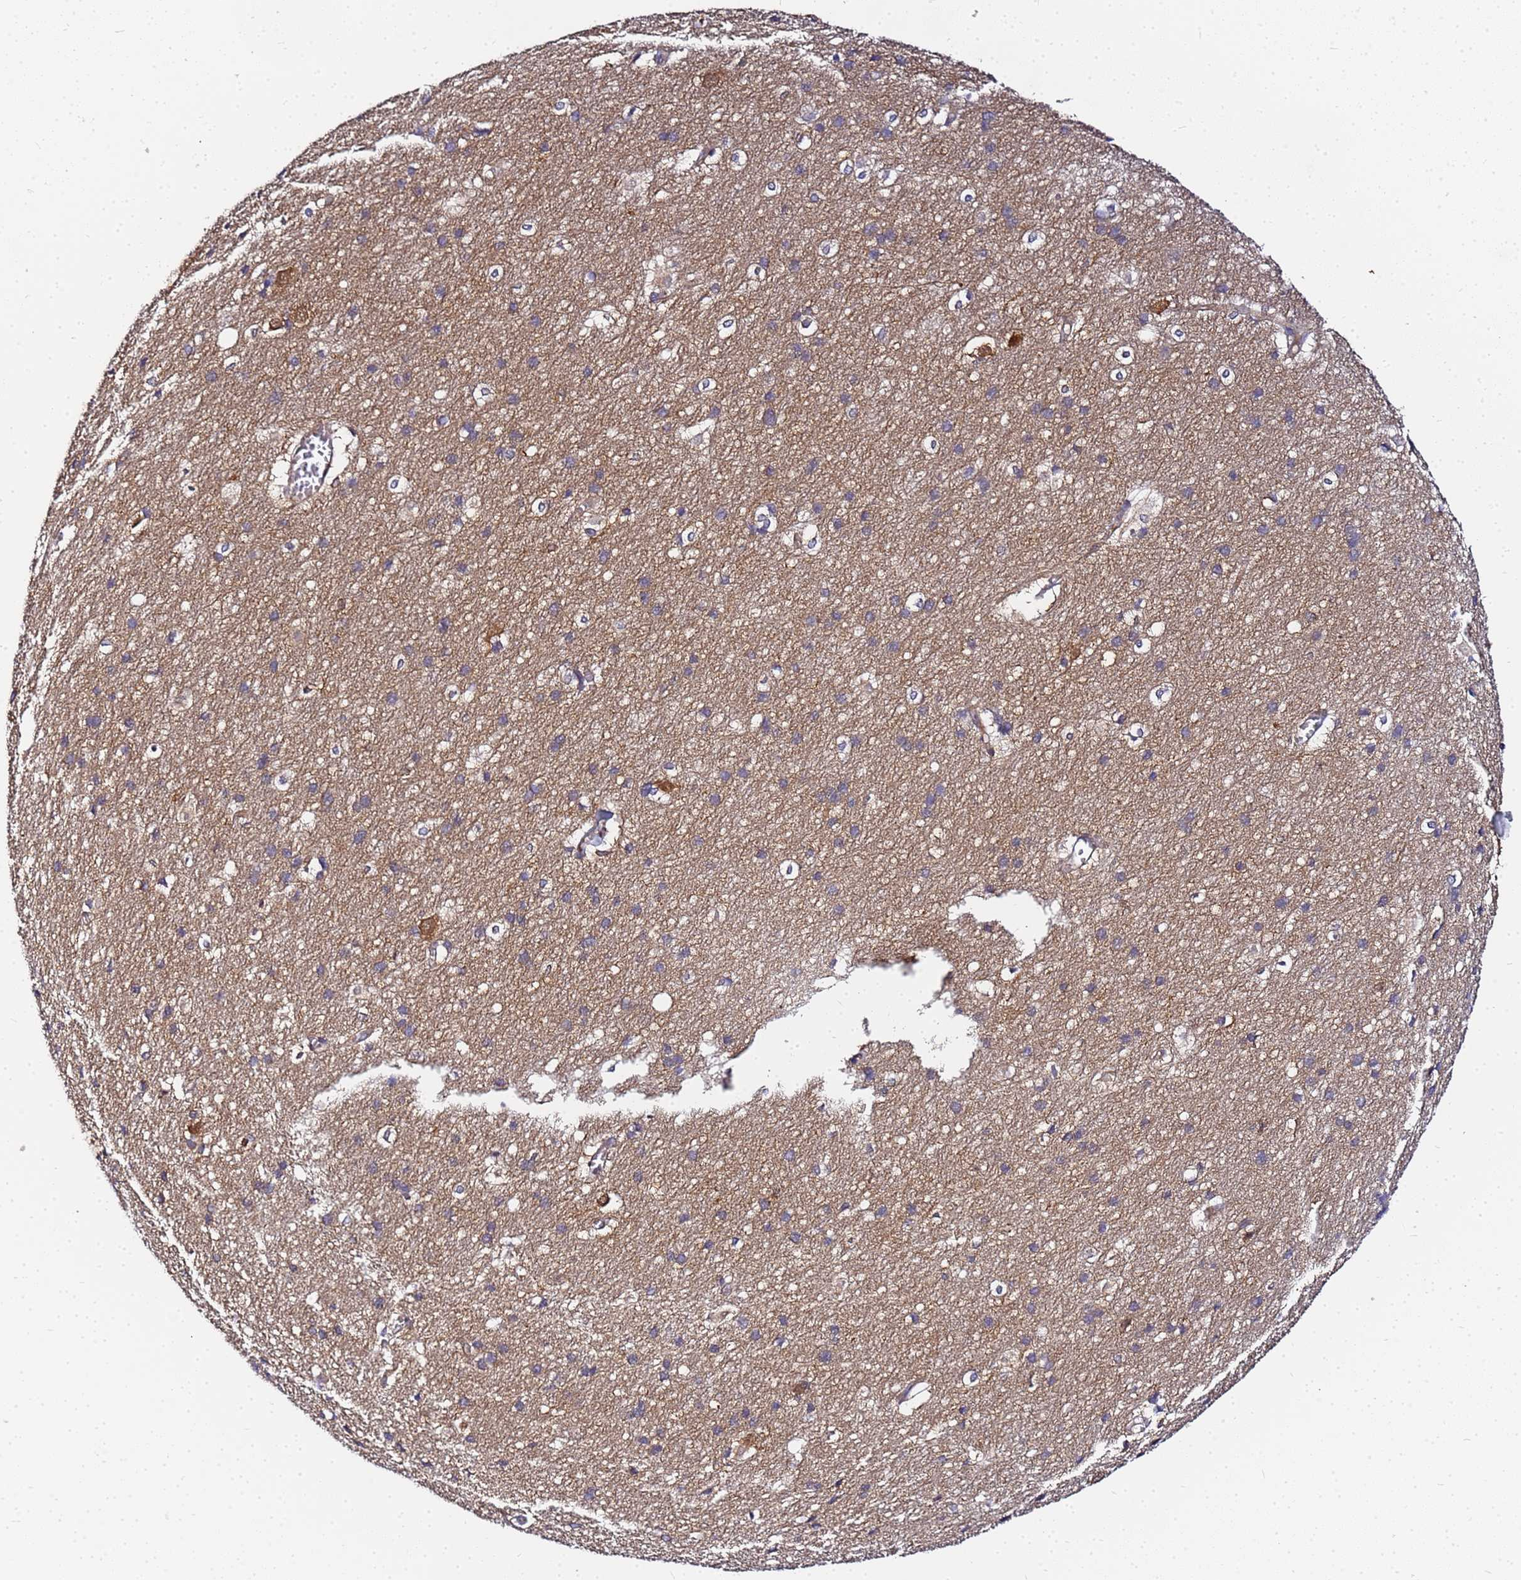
{"staining": {"intensity": "moderate", "quantity": "25%-75%", "location": "cytoplasmic/membranous"}, "tissue": "cerebral cortex", "cell_type": "Endothelial cells", "image_type": "normal", "snomed": [{"axis": "morphology", "description": "Normal tissue, NOS"}, {"axis": "topography", "description": "Cerebral cortex"}], "caption": "IHC (DAB) staining of unremarkable human cerebral cortex displays moderate cytoplasmic/membranous protein staining in approximately 25%-75% of endothelial cells.", "gene": "CHM", "patient": {"sex": "male", "age": 54}}